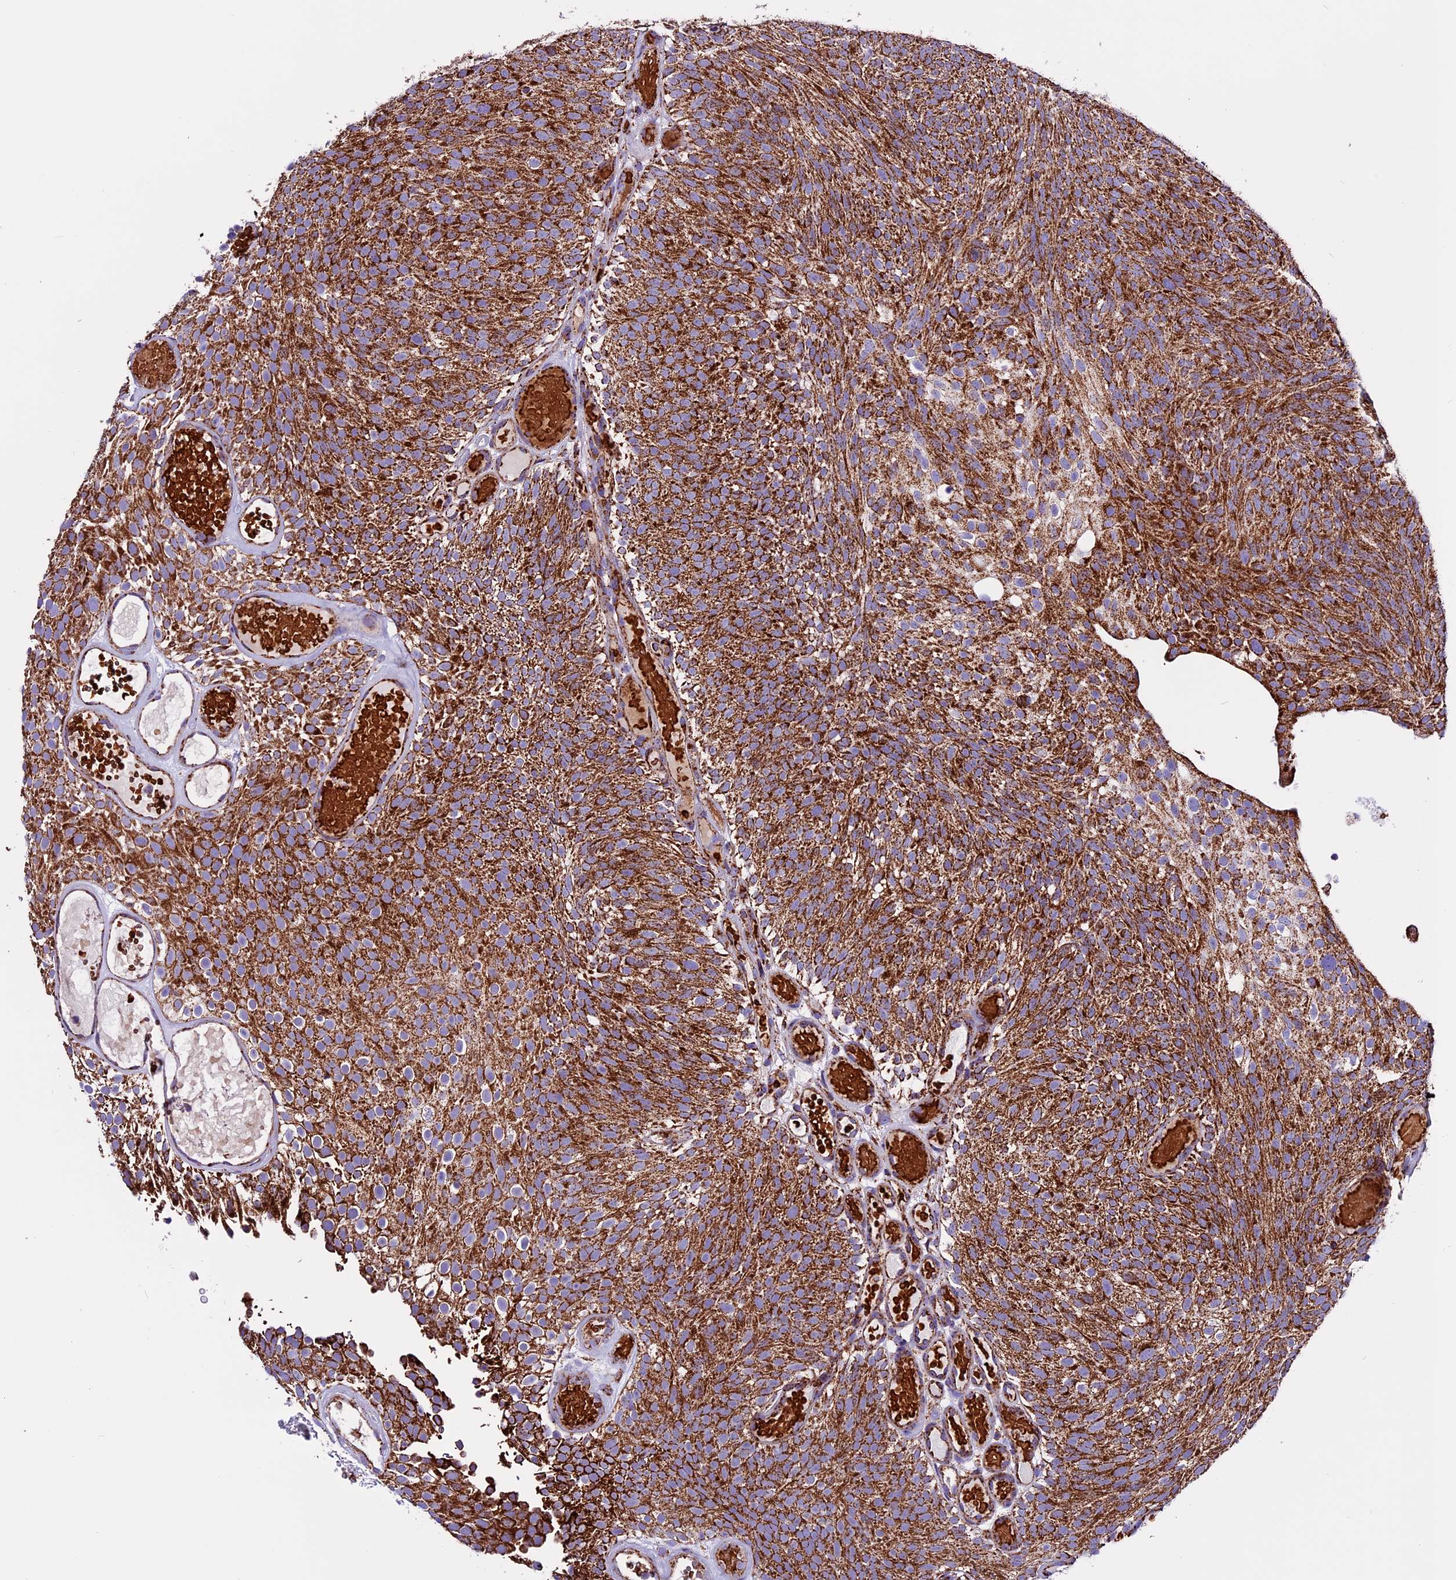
{"staining": {"intensity": "strong", "quantity": ">75%", "location": "cytoplasmic/membranous"}, "tissue": "urothelial cancer", "cell_type": "Tumor cells", "image_type": "cancer", "snomed": [{"axis": "morphology", "description": "Urothelial carcinoma, Low grade"}, {"axis": "topography", "description": "Urinary bladder"}], "caption": "Immunohistochemistry (IHC) (DAB (3,3'-diaminobenzidine)) staining of urothelial cancer displays strong cytoplasmic/membranous protein staining in approximately >75% of tumor cells. The staining was performed using DAB, with brown indicating positive protein expression. Nuclei are stained blue with hematoxylin.", "gene": "CX3CL1", "patient": {"sex": "male", "age": 78}}